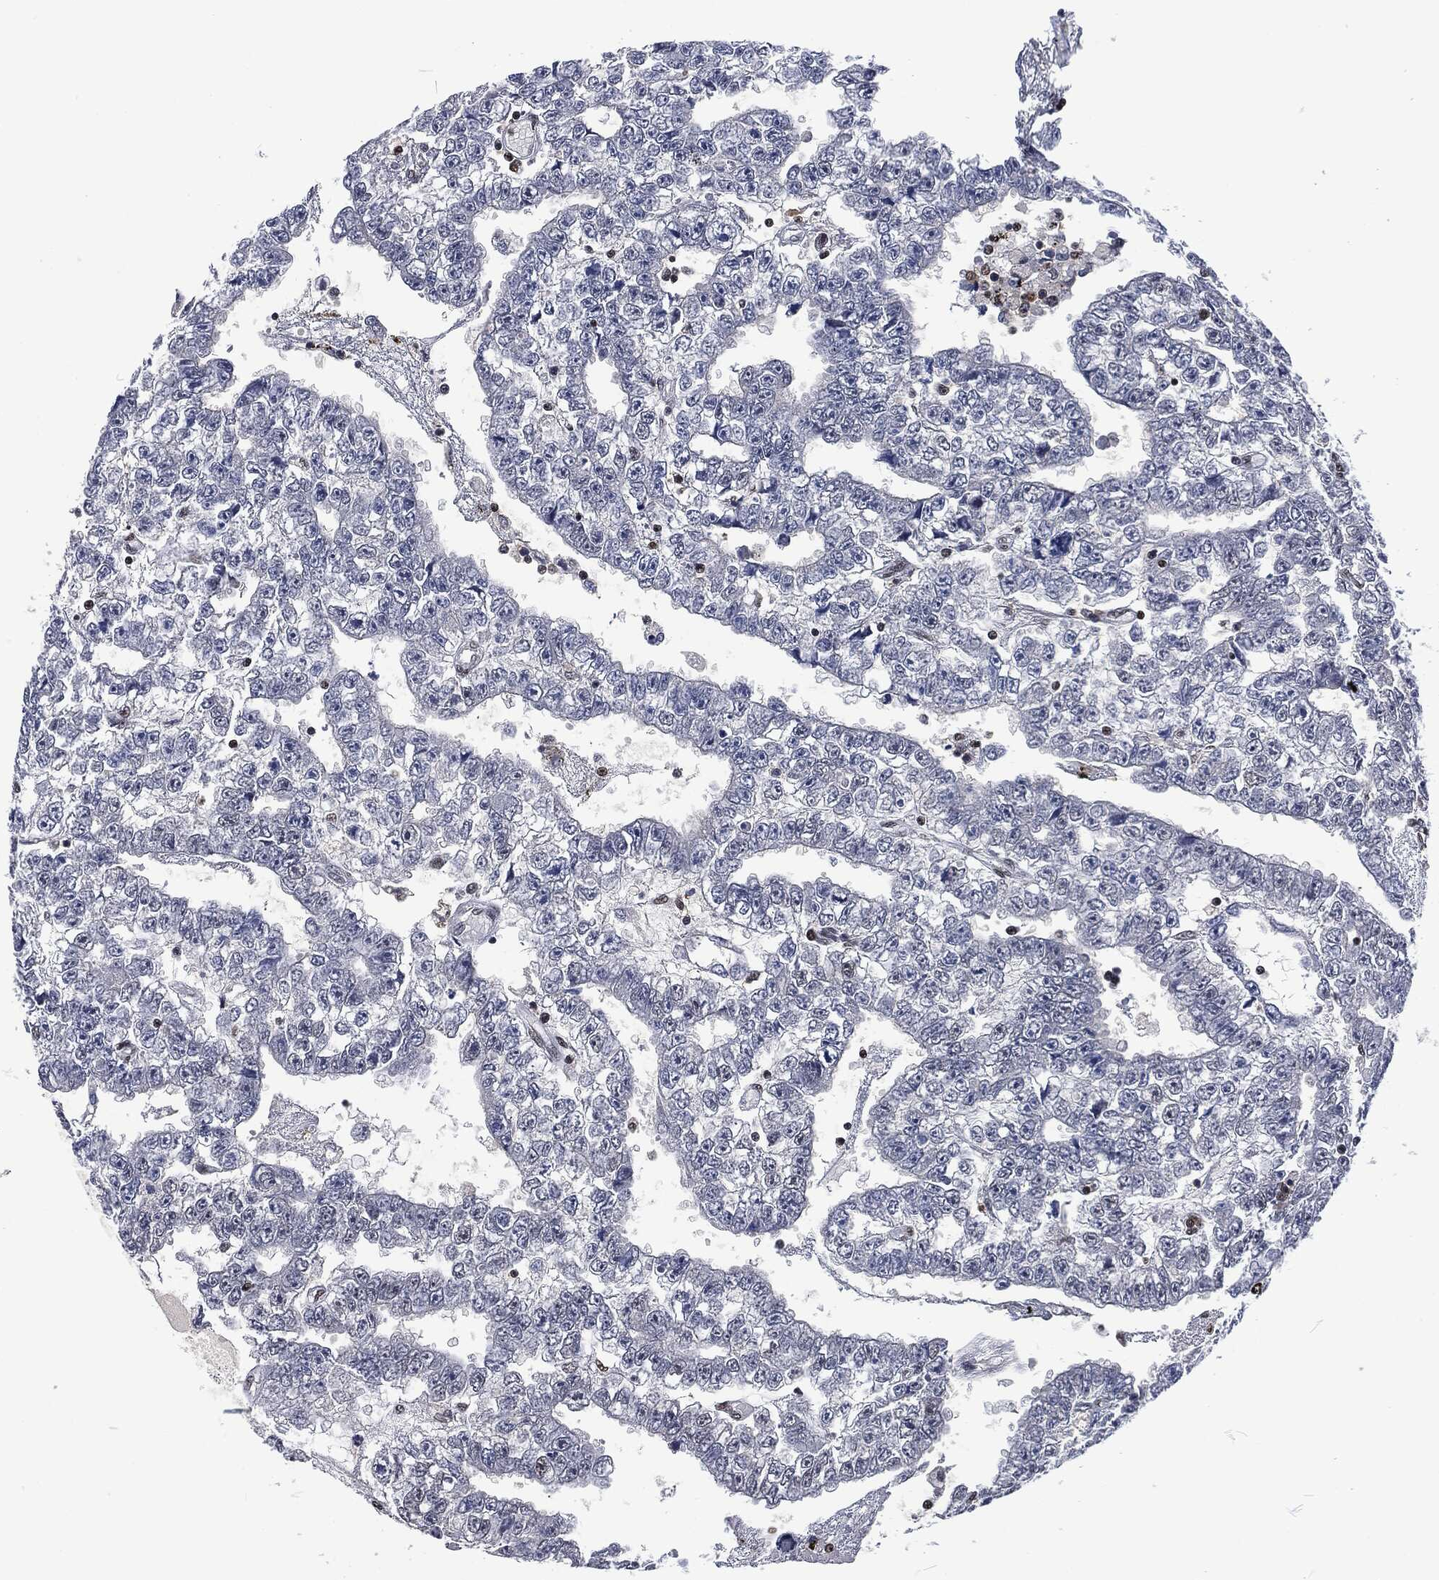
{"staining": {"intensity": "negative", "quantity": "none", "location": "none"}, "tissue": "testis cancer", "cell_type": "Tumor cells", "image_type": "cancer", "snomed": [{"axis": "morphology", "description": "Carcinoma, Embryonal, NOS"}, {"axis": "topography", "description": "Testis"}], "caption": "This is an immunohistochemistry (IHC) image of human embryonal carcinoma (testis). There is no positivity in tumor cells.", "gene": "DCPS", "patient": {"sex": "male", "age": 25}}